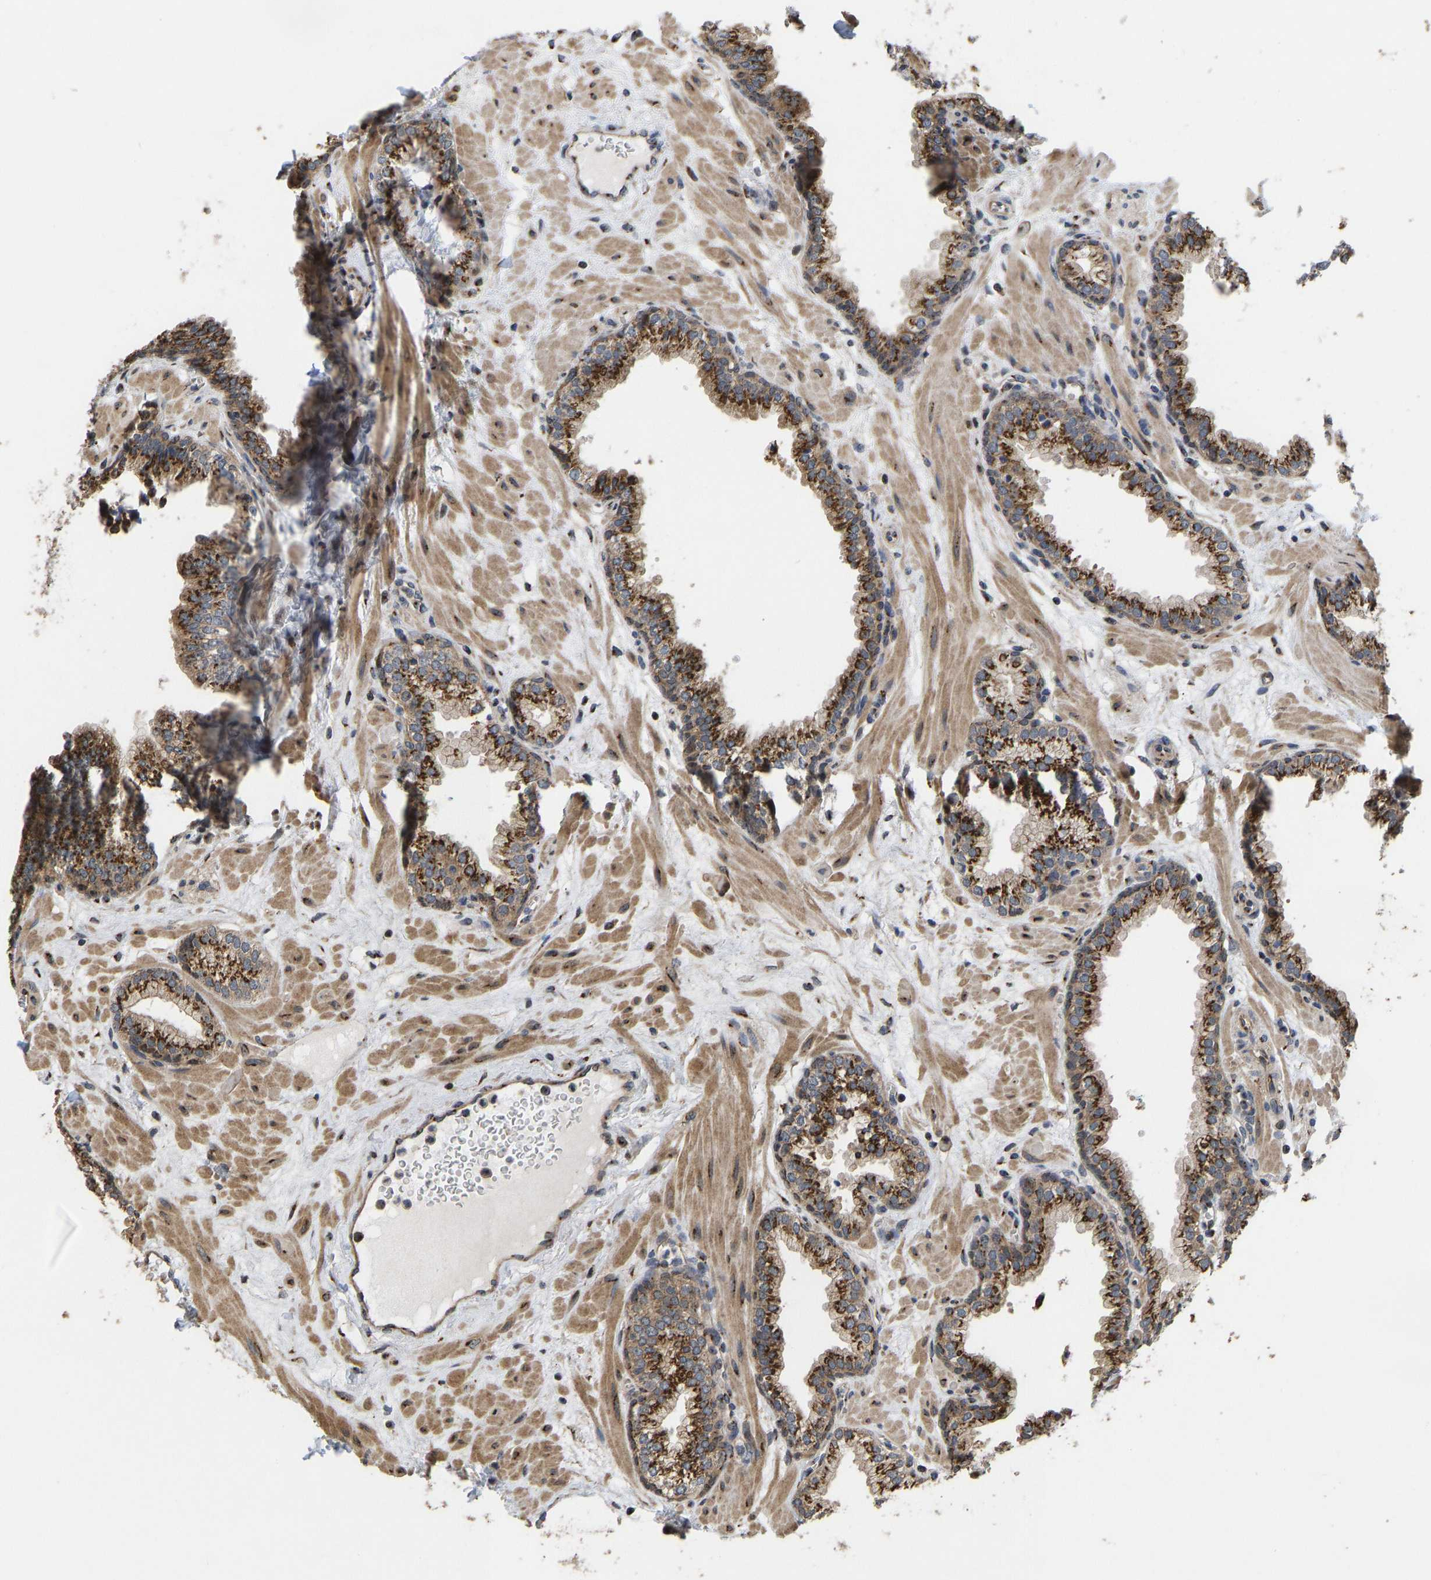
{"staining": {"intensity": "strong", "quantity": ">75%", "location": "cytoplasmic/membranous"}, "tissue": "prostate", "cell_type": "Glandular cells", "image_type": "normal", "snomed": [{"axis": "morphology", "description": "Normal tissue, NOS"}, {"axis": "morphology", "description": "Urothelial carcinoma, Low grade"}, {"axis": "topography", "description": "Urinary bladder"}, {"axis": "topography", "description": "Prostate"}], "caption": "Immunohistochemical staining of benign human prostate displays >75% levels of strong cytoplasmic/membranous protein expression in about >75% of glandular cells.", "gene": "YIPF4", "patient": {"sex": "male", "age": 60}}